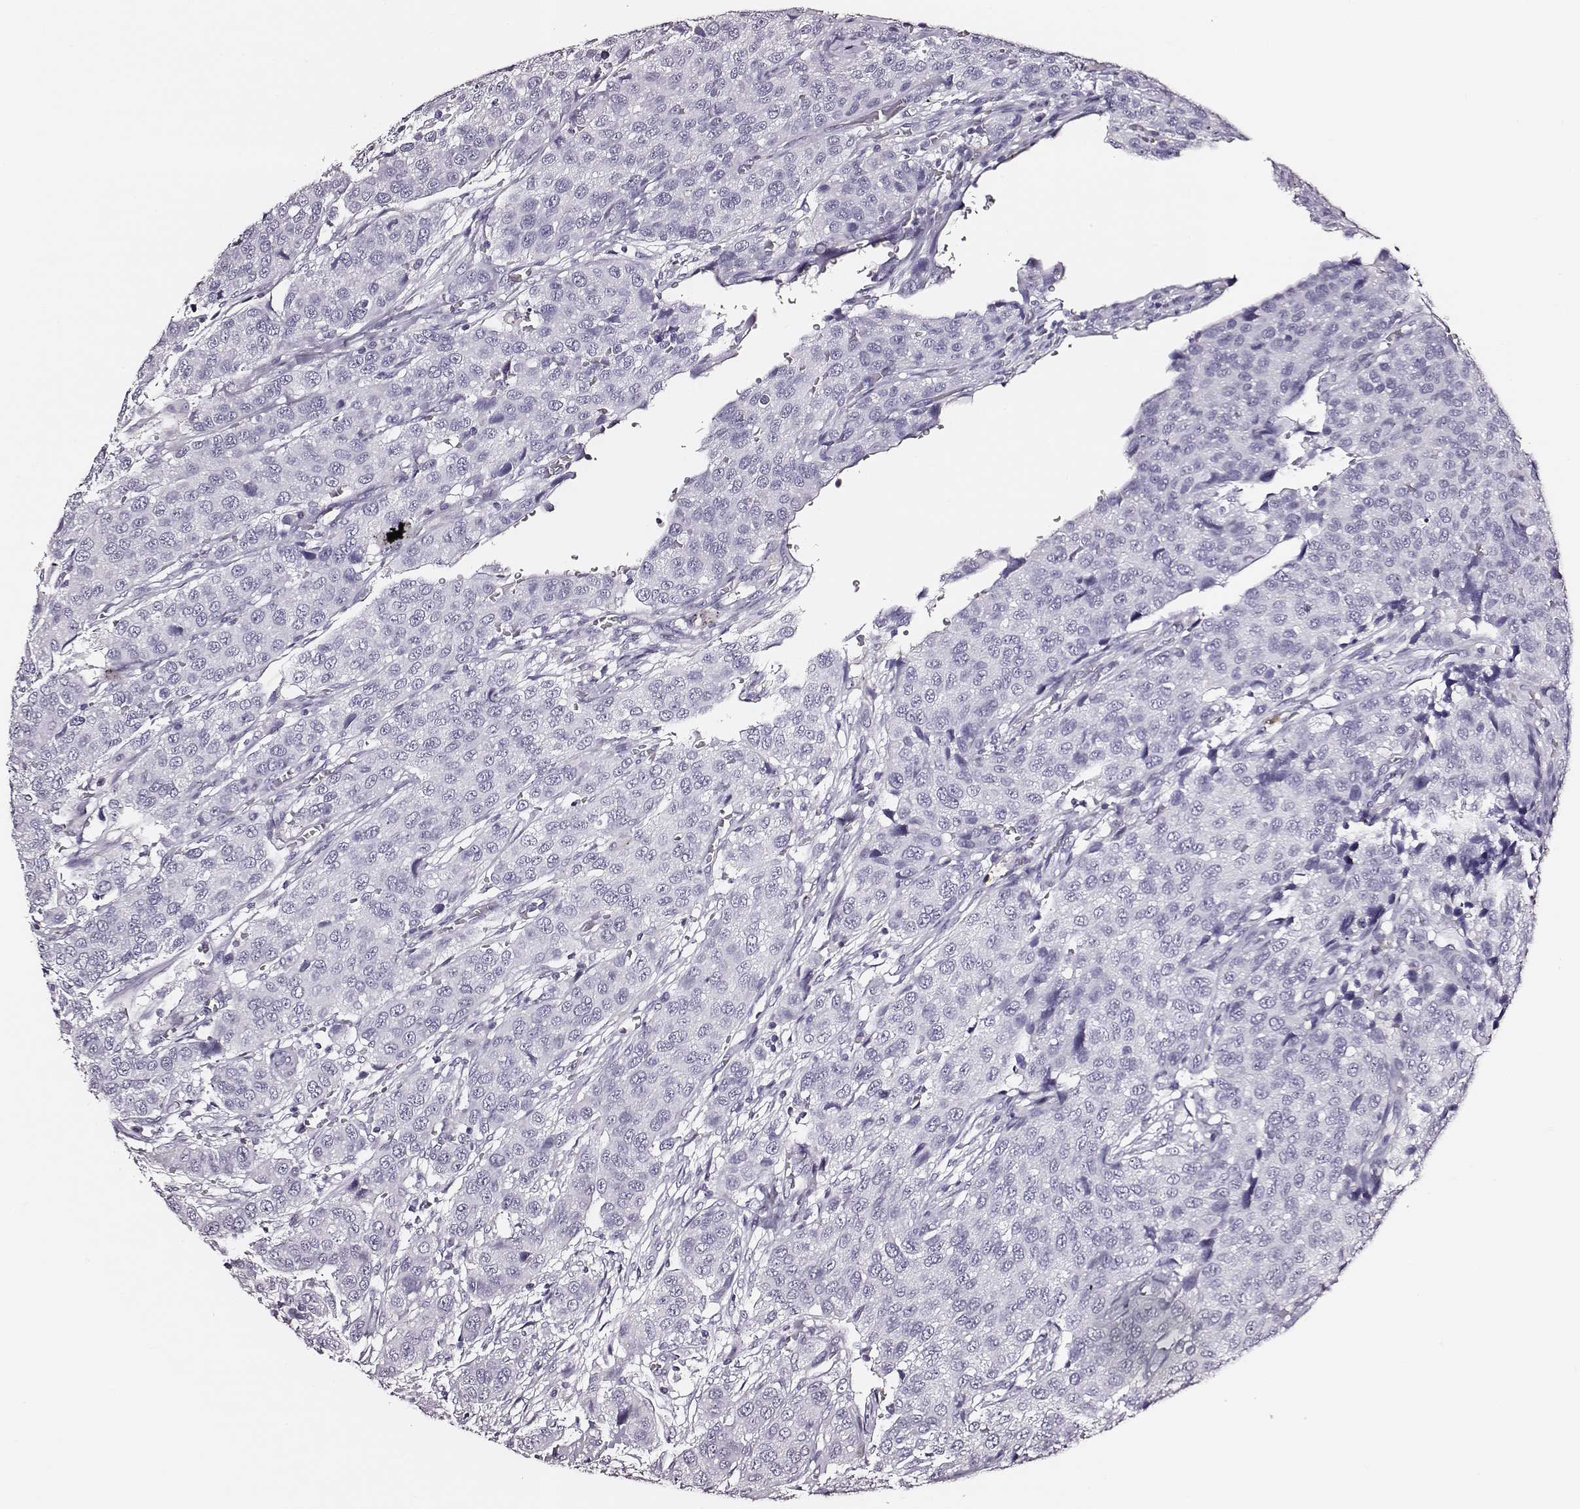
{"staining": {"intensity": "negative", "quantity": "none", "location": "none"}, "tissue": "urothelial cancer", "cell_type": "Tumor cells", "image_type": "cancer", "snomed": [{"axis": "morphology", "description": "Urothelial carcinoma, High grade"}, {"axis": "topography", "description": "Urinary bladder"}], "caption": "High magnification brightfield microscopy of urothelial cancer stained with DAB (3,3'-diaminobenzidine) (brown) and counterstained with hematoxylin (blue): tumor cells show no significant expression. (IHC, brightfield microscopy, high magnification).", "gene": "DPEP1", "patient": {"sex": "female", "age": 58}}